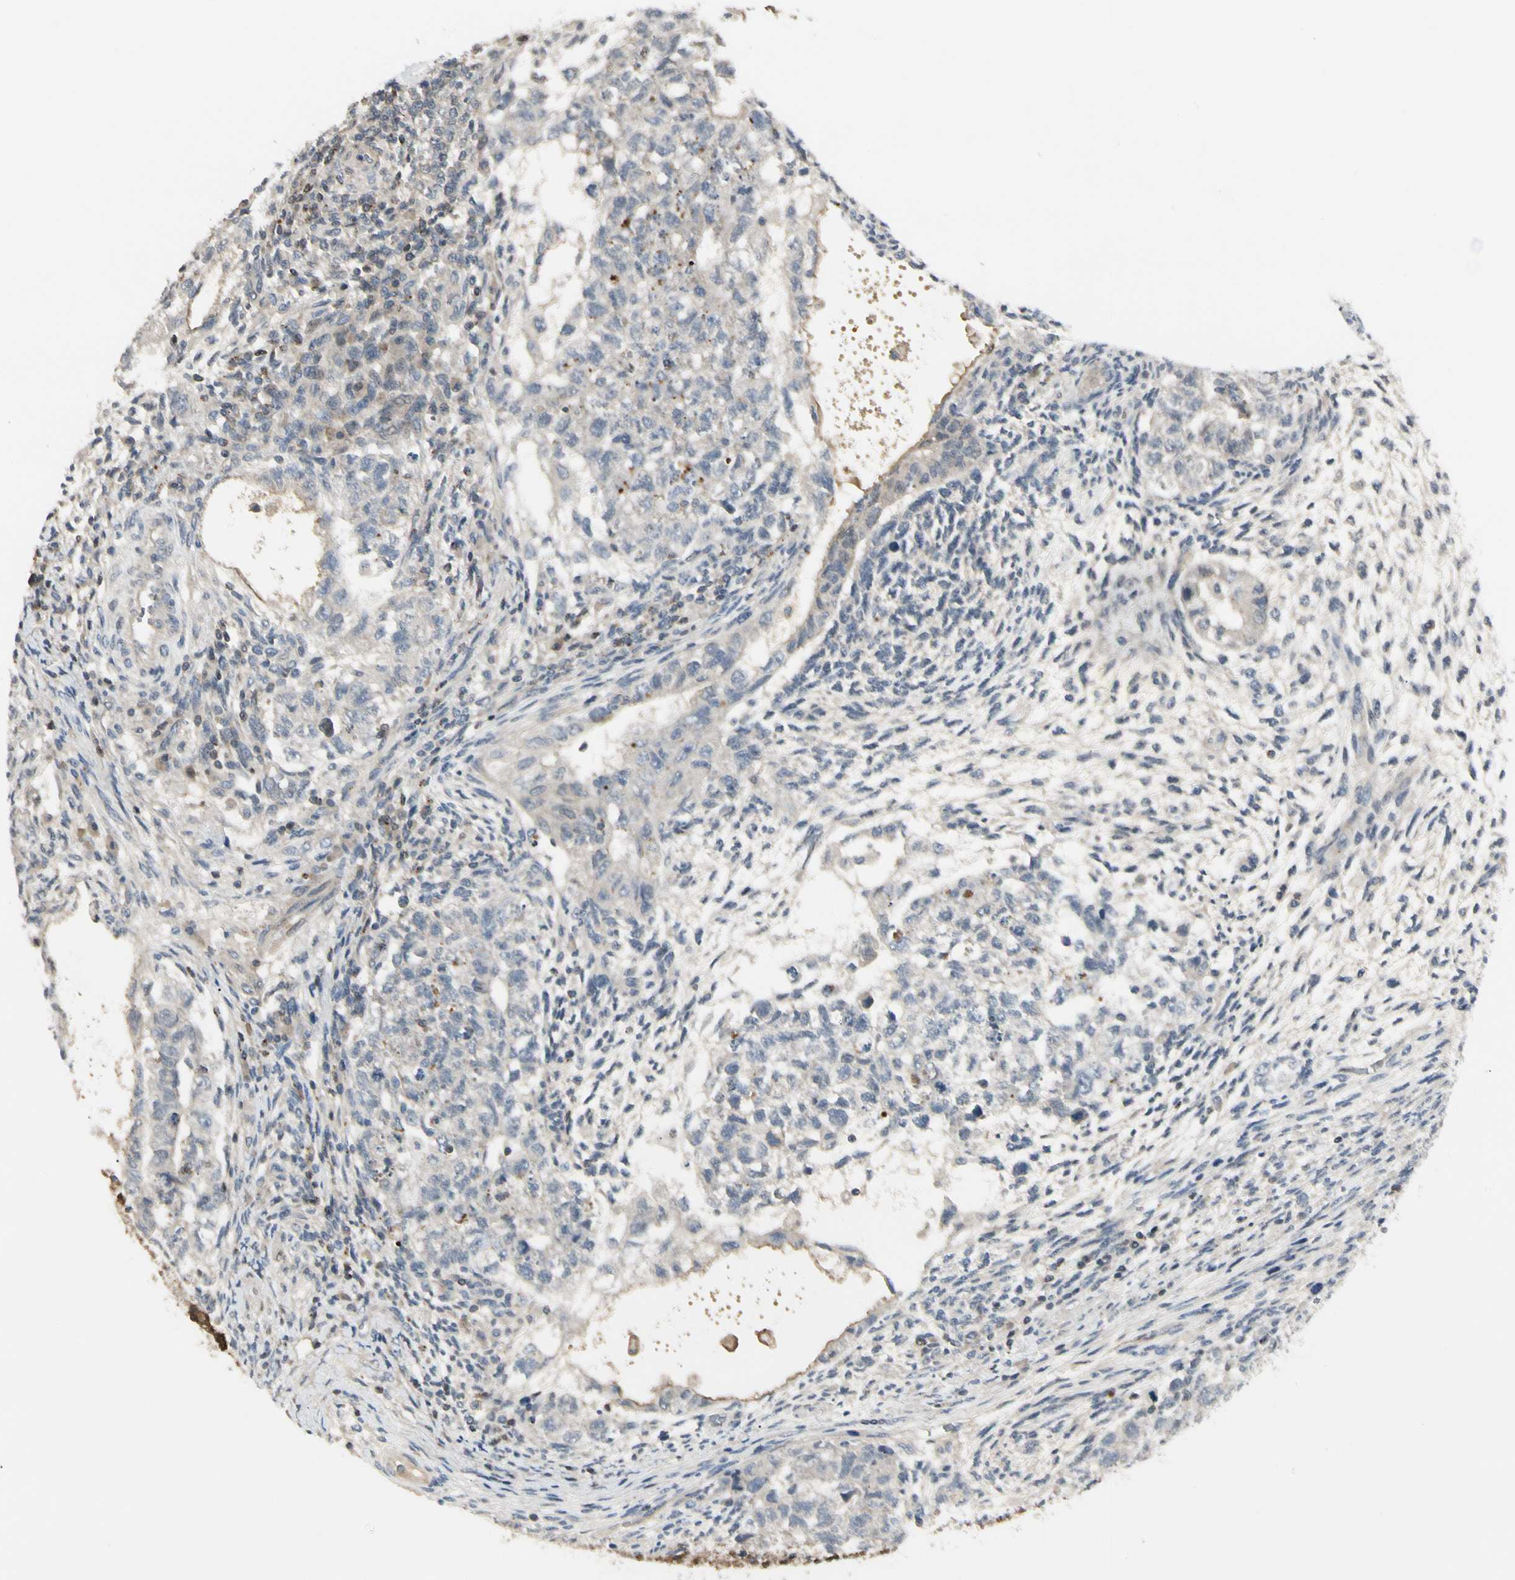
{"staining": {"intensity": "negative", "quantity": "none", "location": "none"}, "tissue": "testis cancer", "cell_type": "Tumor cells", "image_type": "cancer", "snomed": [{"axis": "morphology", "description": "Normal tissue, NOS"}, {"axis": "morphology", "description": "Carcinoma, Embryonal, NOS"}, {"axis": "topography", "description": "Testis"}], "caption": "Tumor cells are negative for protein expression in human embryonal carcinoma (testis).", "gene": "EVC", "patient": {"sex": "male", "age": 36}}